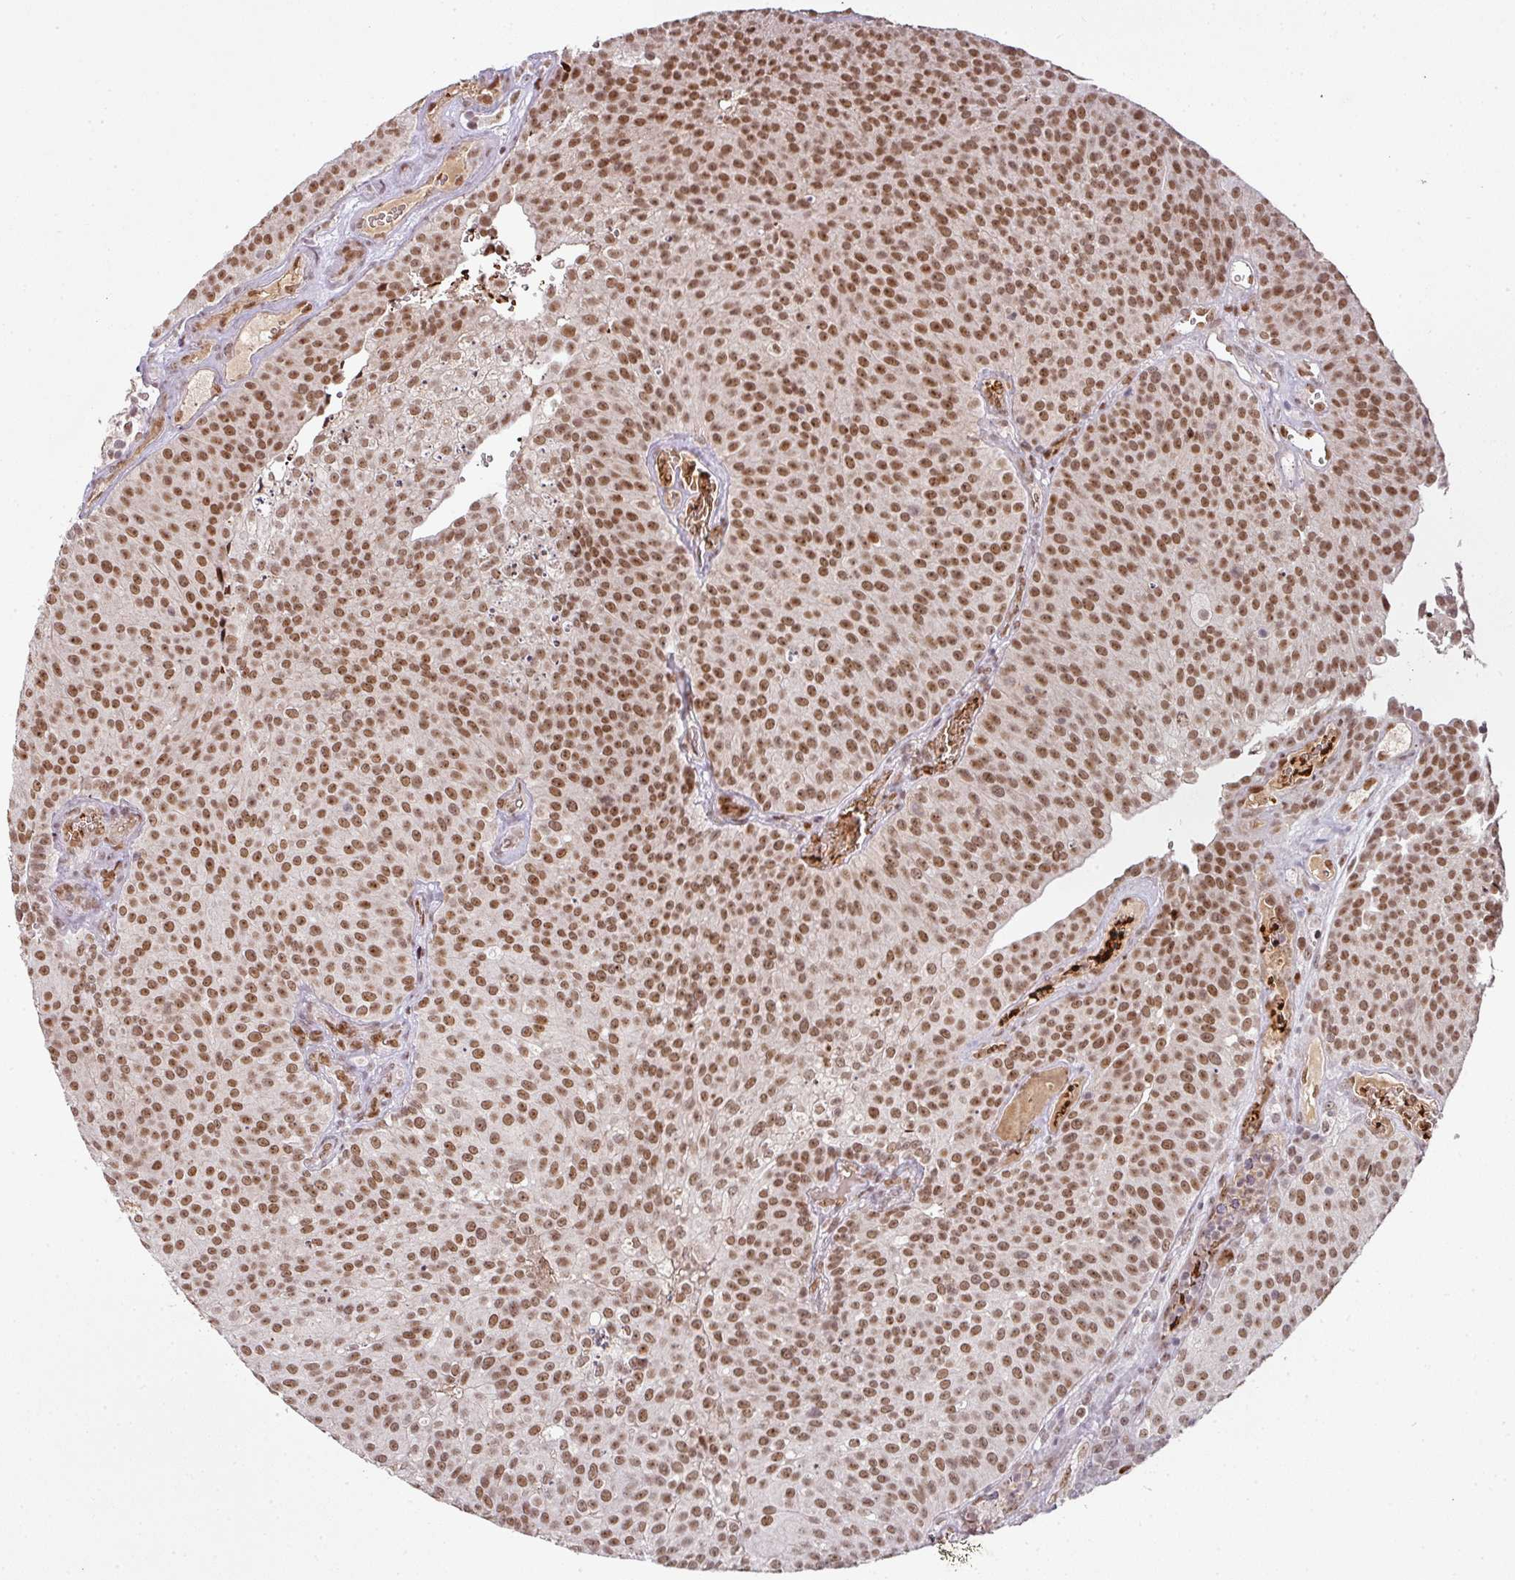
{"staining": {"intensity": "moderate", "quantity": ">75%", "location": "nuclear"}, "tissue": "urothelial cancer", "cell_type": "Tumor cells", "image_type": "cancer", "snomed": [{"axis": "morphology", "description": "Urothelial carcinoma, Low grade"}, {"axis": "topography", "description": "Urinary bladder"}], "caption": "Immunohistochemistry (IHC) (DAB (3,3'-diaminobenzidine)) staining of human urothelial carcinoma (low-grade) displays moderate nuclear protein staining in about >75% of tumor cells. The protein is shown in brown color, while the nuclei are stained blue.", "gene": "NEIL1", "patient": {"sex": "female", "age": 79}}